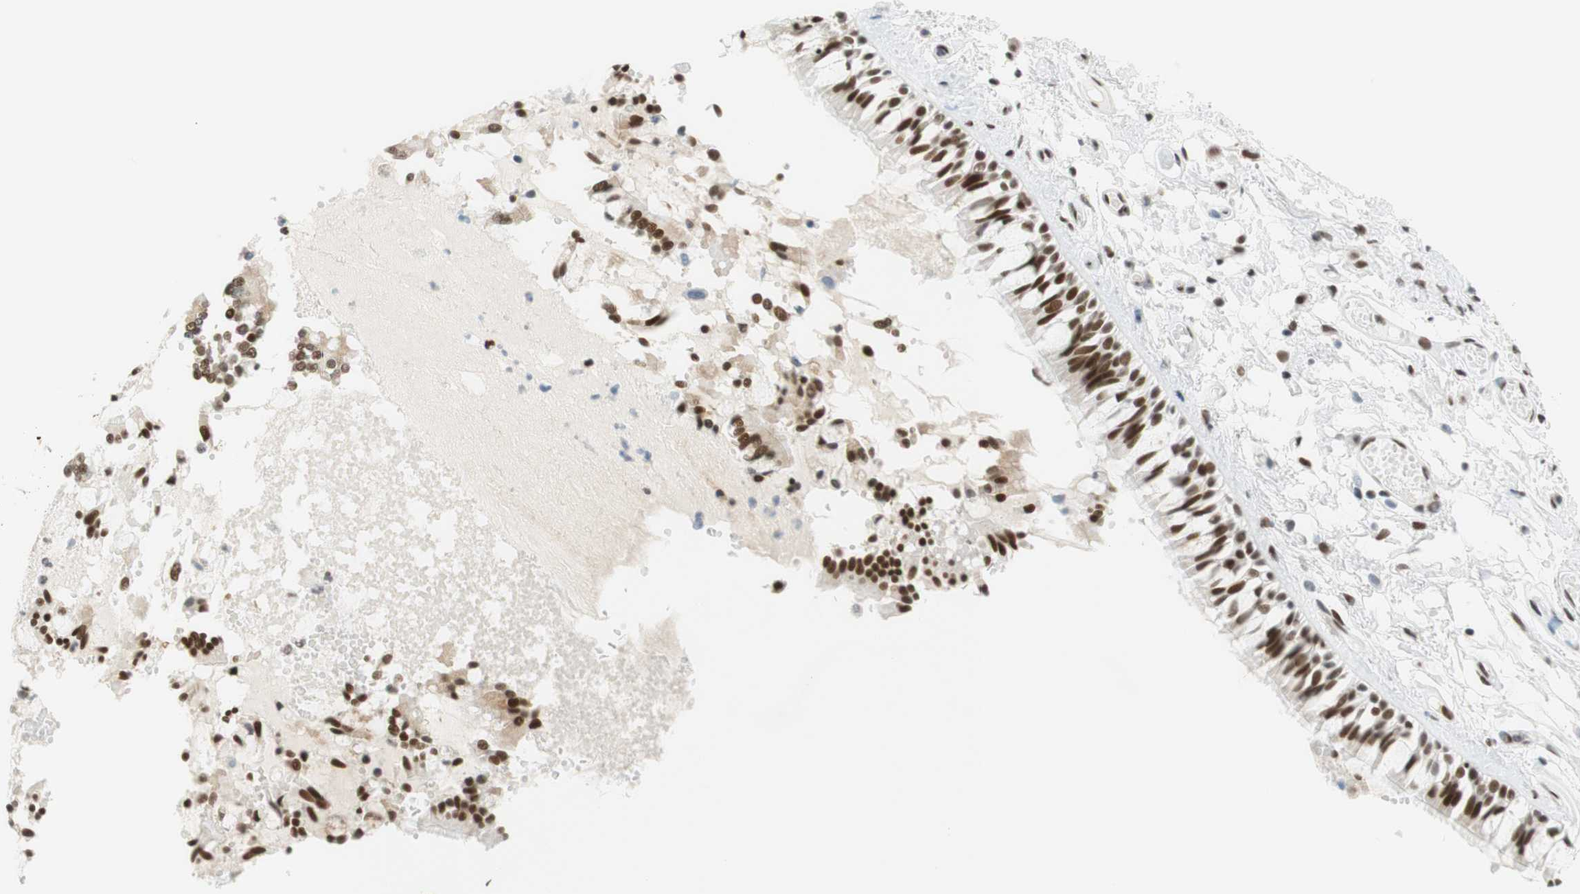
{"staining": {"intensity": "moderate", "quantity": ">75%", "location": "nuclear"}, "tissue": "bronchus", "cell_type": "Respiratory epithelial cells", "image_type": "normal", "snomed": [{"axis": "morphology", "description": "Normal tissue, NOS"}, {"axis": "morphology", "description": "Inflammation, NOS"}, {"axis": "topography", "description": "Cartilage tissue"}, {"axis": "topography", "description": "Lung"}], "caption": "IHC staining of normal bronchus, which reveals medium levels of moderate nuclear expression in about >75% of respiratory epithelial cells indicating moderate nuclear protein expression. The staining was performed using DAB (3,3'-diaminobenzidine) (brown) for protein detection and nuclei were counterstained in hematoxylin (blue).", "gene": "RNF20", "patient": {"sex": "male", "age": 71}}